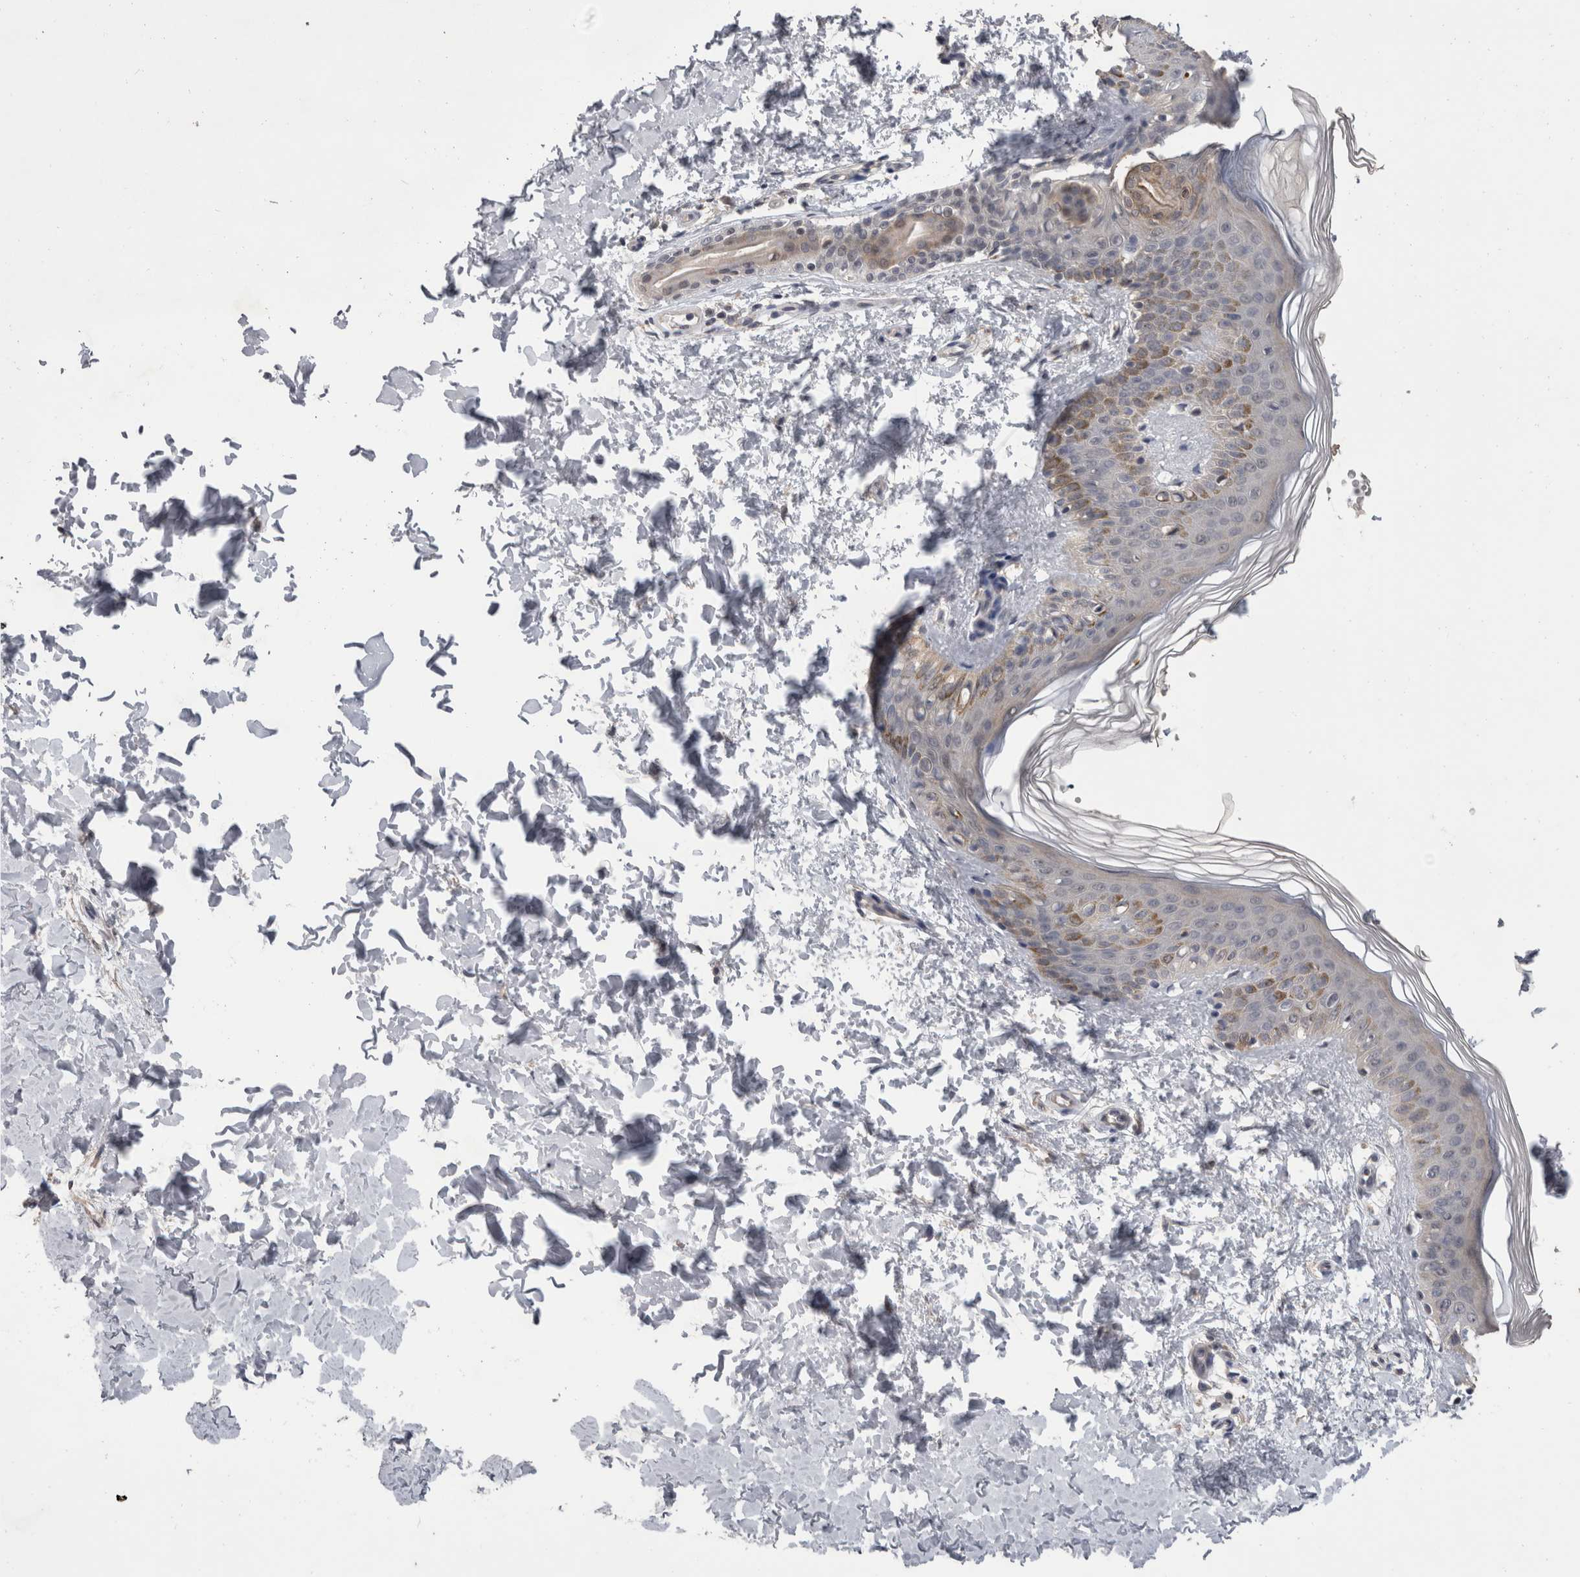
{"staining": {"intensity": "weak", "quantity": "25%-75%", "location": "cytoplasmic/membranous"}, "tissue": "skin", "cell_type": "Fibroblasts", "image_type": "normal", "snomed": [{"axis": "morphology", "description": "Normal tissue, NOS"}, {"axis": "morphology", "description": "Neoplasm, benign, NOS"}, {"axis": "topography", "description": "Skin"}, {"axis": "topography", "description": "Soft tissue"}], "caption": "Protein expression by immunohistochemistry (IHC) demonstrates weak cytoplasmic/membranous expression in approximately 25%-75% of fibroblasts in benign skin.", "gene": "FHOD3", "patient": {"sex": "male", "age": 26}}